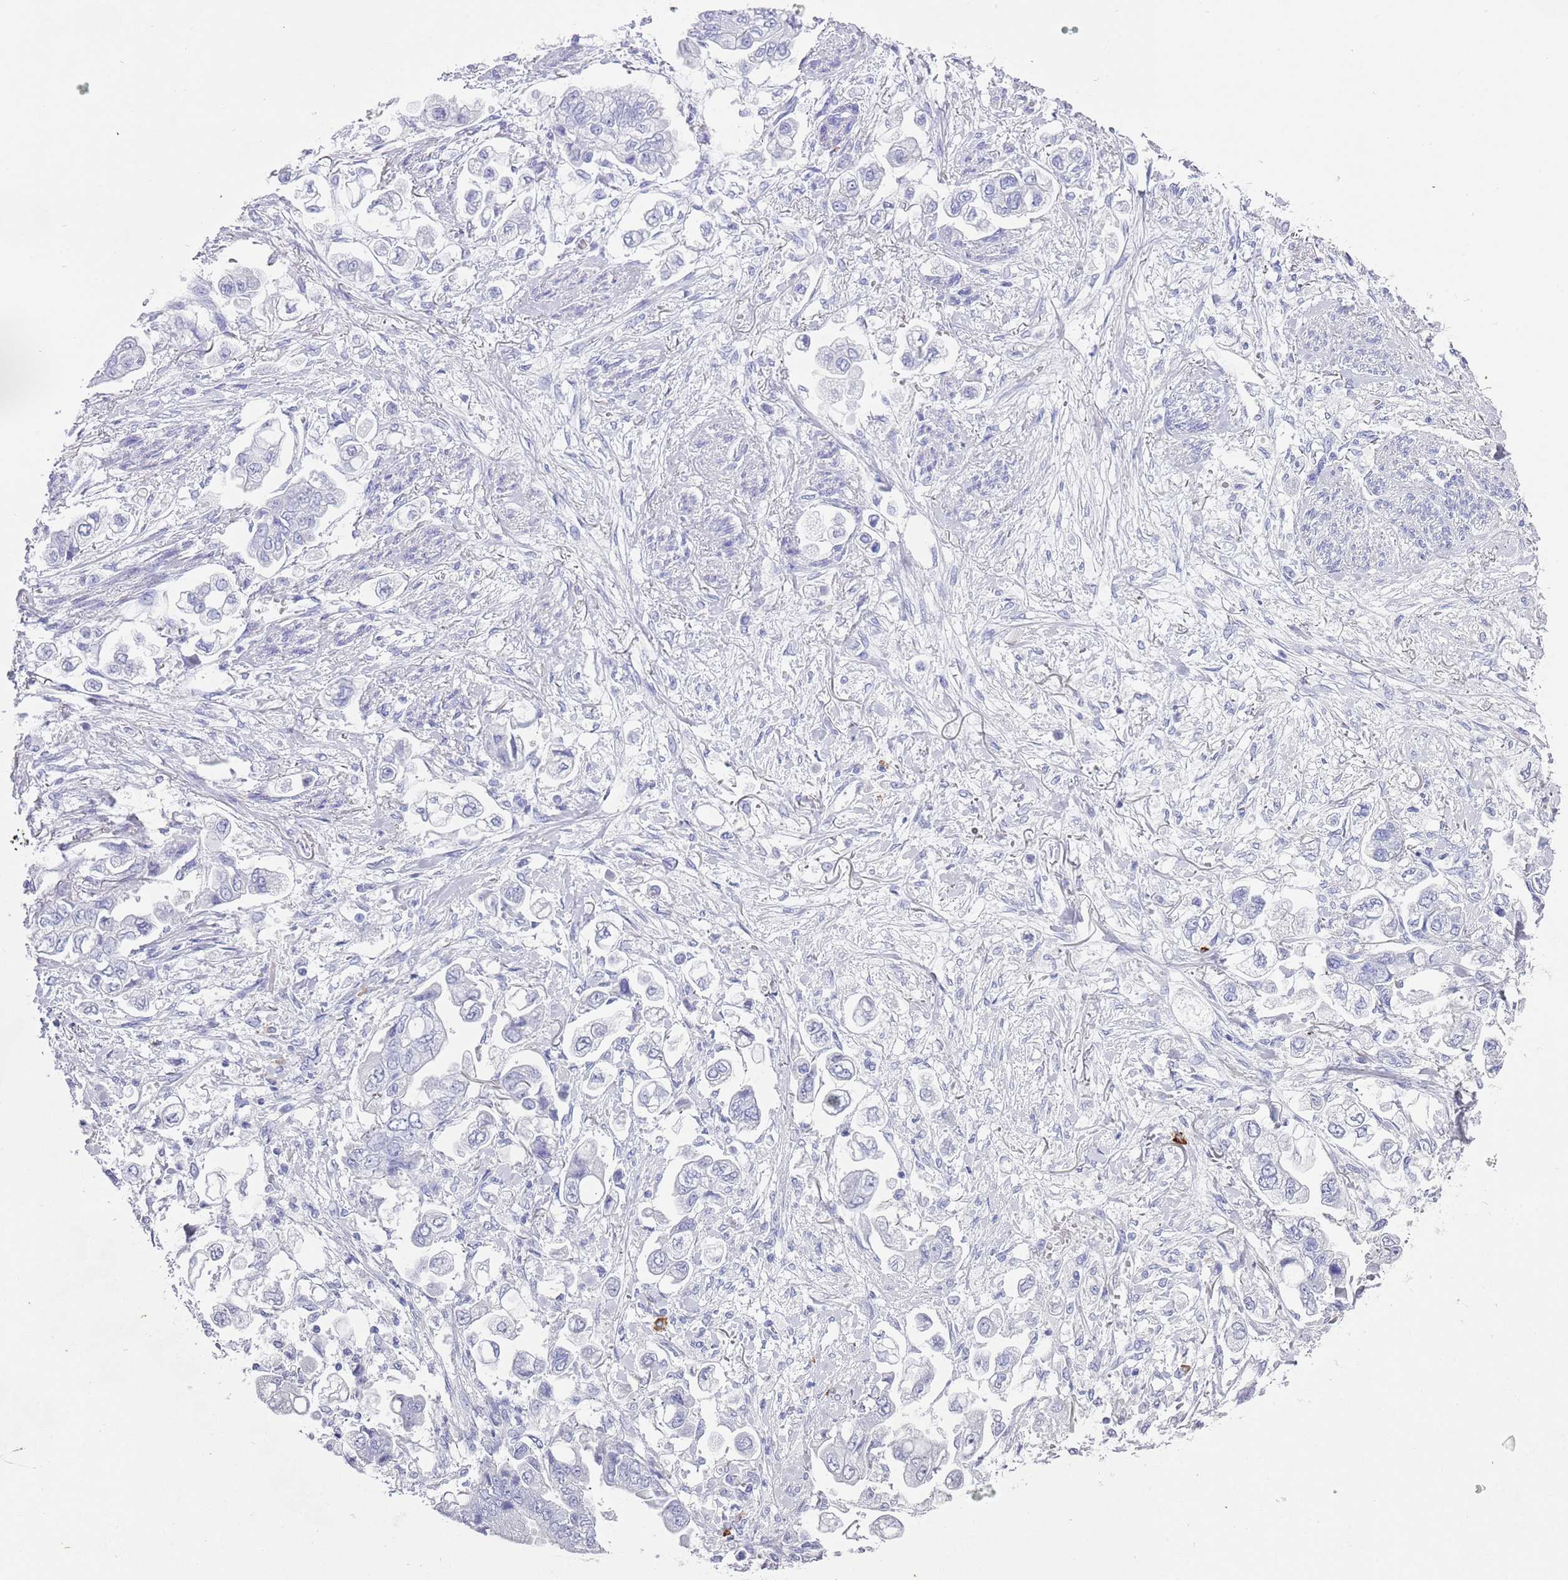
{"staining": {"intensity": "negative", "quantity": "none", "location": "none"}, "tissue": "stomach cancer", "cell_type": "Tumor cells", "image_type": "cancer", "snomed": [{"axis": "morphology", "description": "Adenocarcinoma, NOS"}, {"axis": "topography", "description": "Stomach"}], "caption": "Tumor cells are negative for brown protein staining in stomach cancer.", "gene": "MYADML2", "patient": {"sex": "male", "age": 62}}